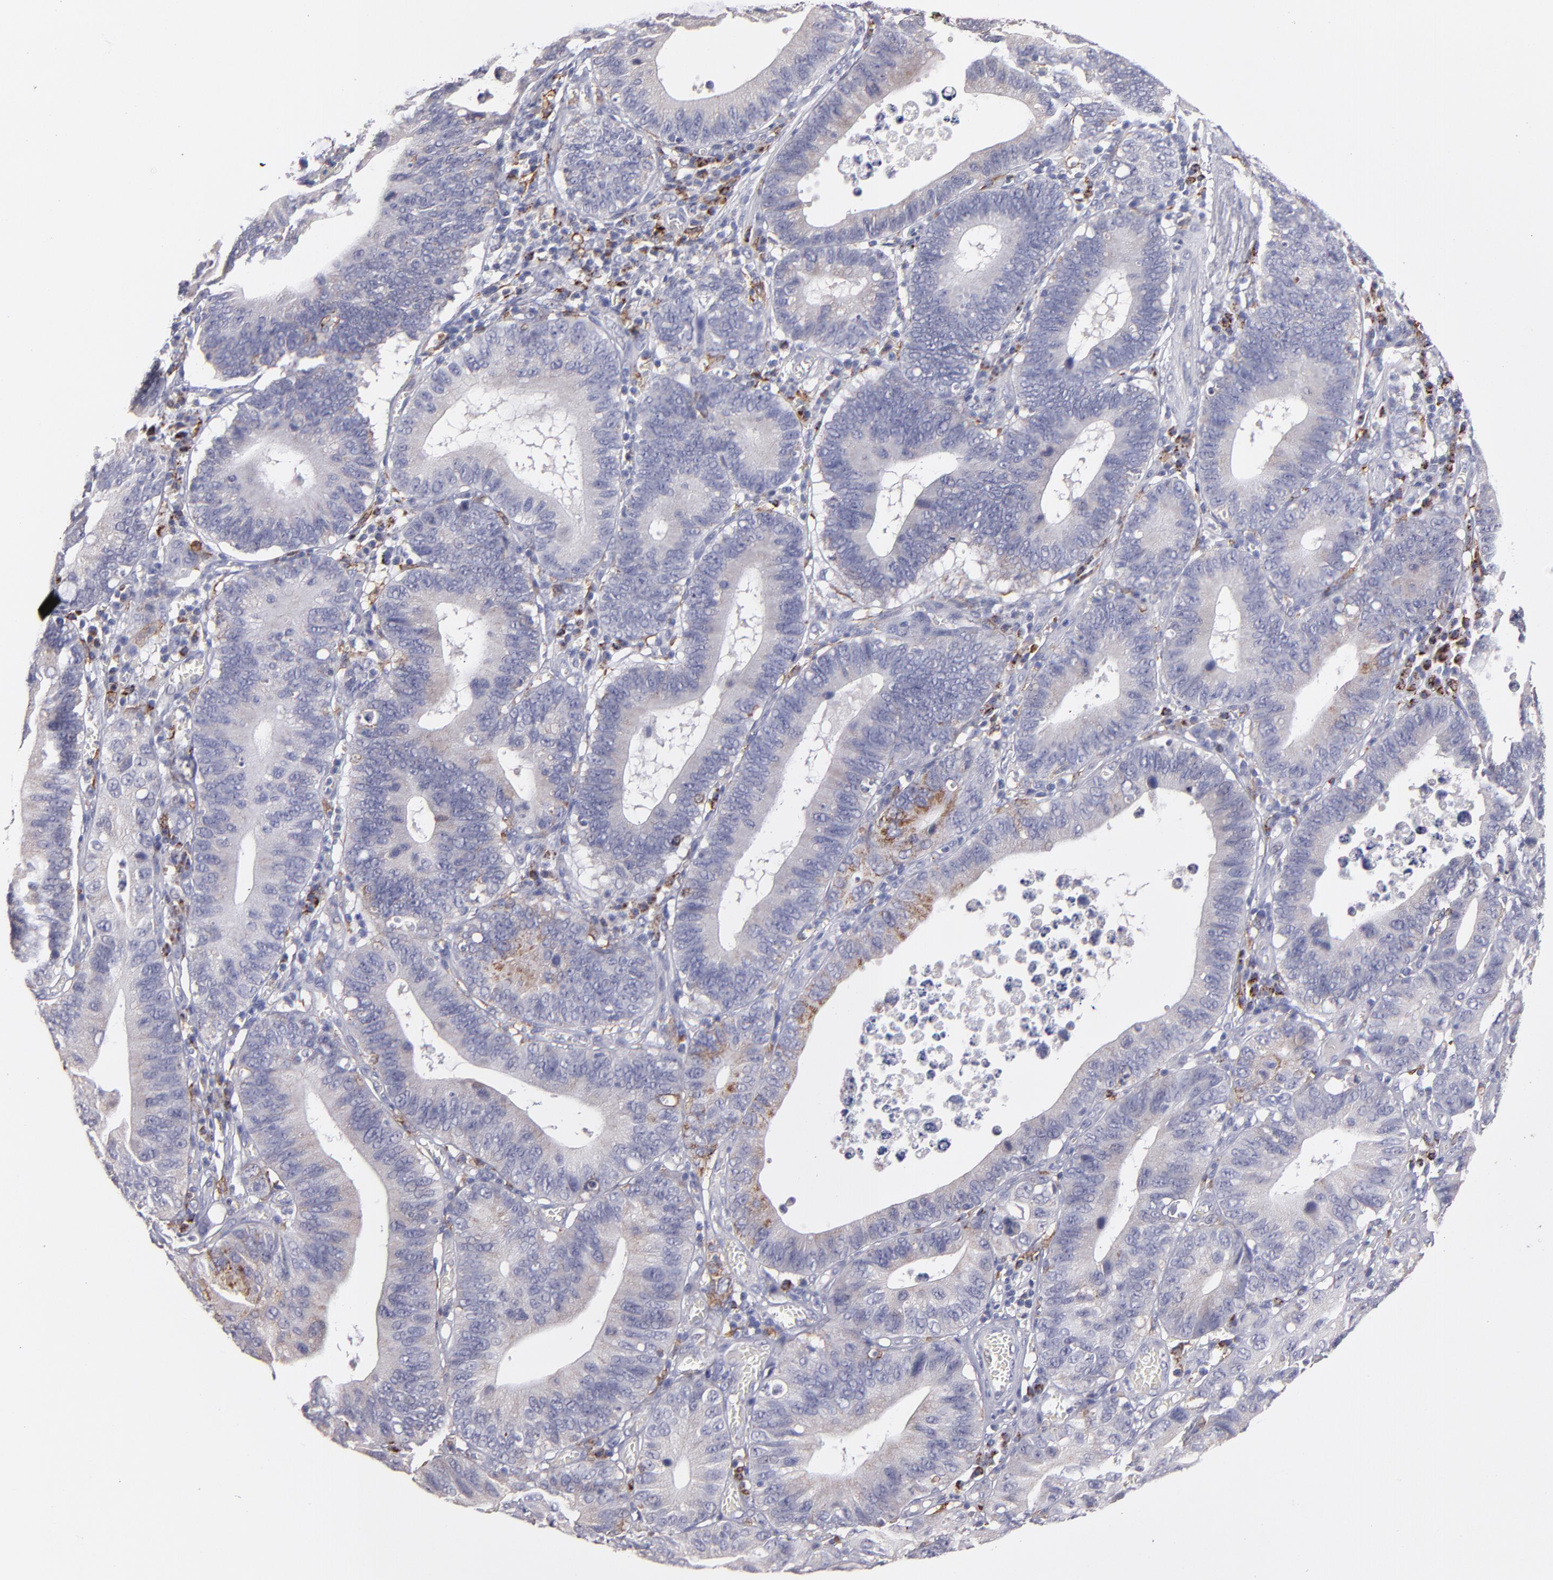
{"staining": {"intensity": "weak", "quantity": "<25%", "location": "cytoplasmic/membranous"}, "tissue": "stomach cancer", "cell_type": "Tumor cells", "image_type": "cancer", "snomed": [{"axis": "morphology", "description": "Adenocarcinoma, NOS"}, {"axis": "topography", "description": "Stomach"}, {"axis": "topography", "description": "Gastric cardia"}], "caption": "This is an immunohistochemistry (IHC) photomicrograph of stomach cancer. There is no expression in tumor cells.", "gene": "GLDC", "patient": {"sex": "male", "age": 59}}